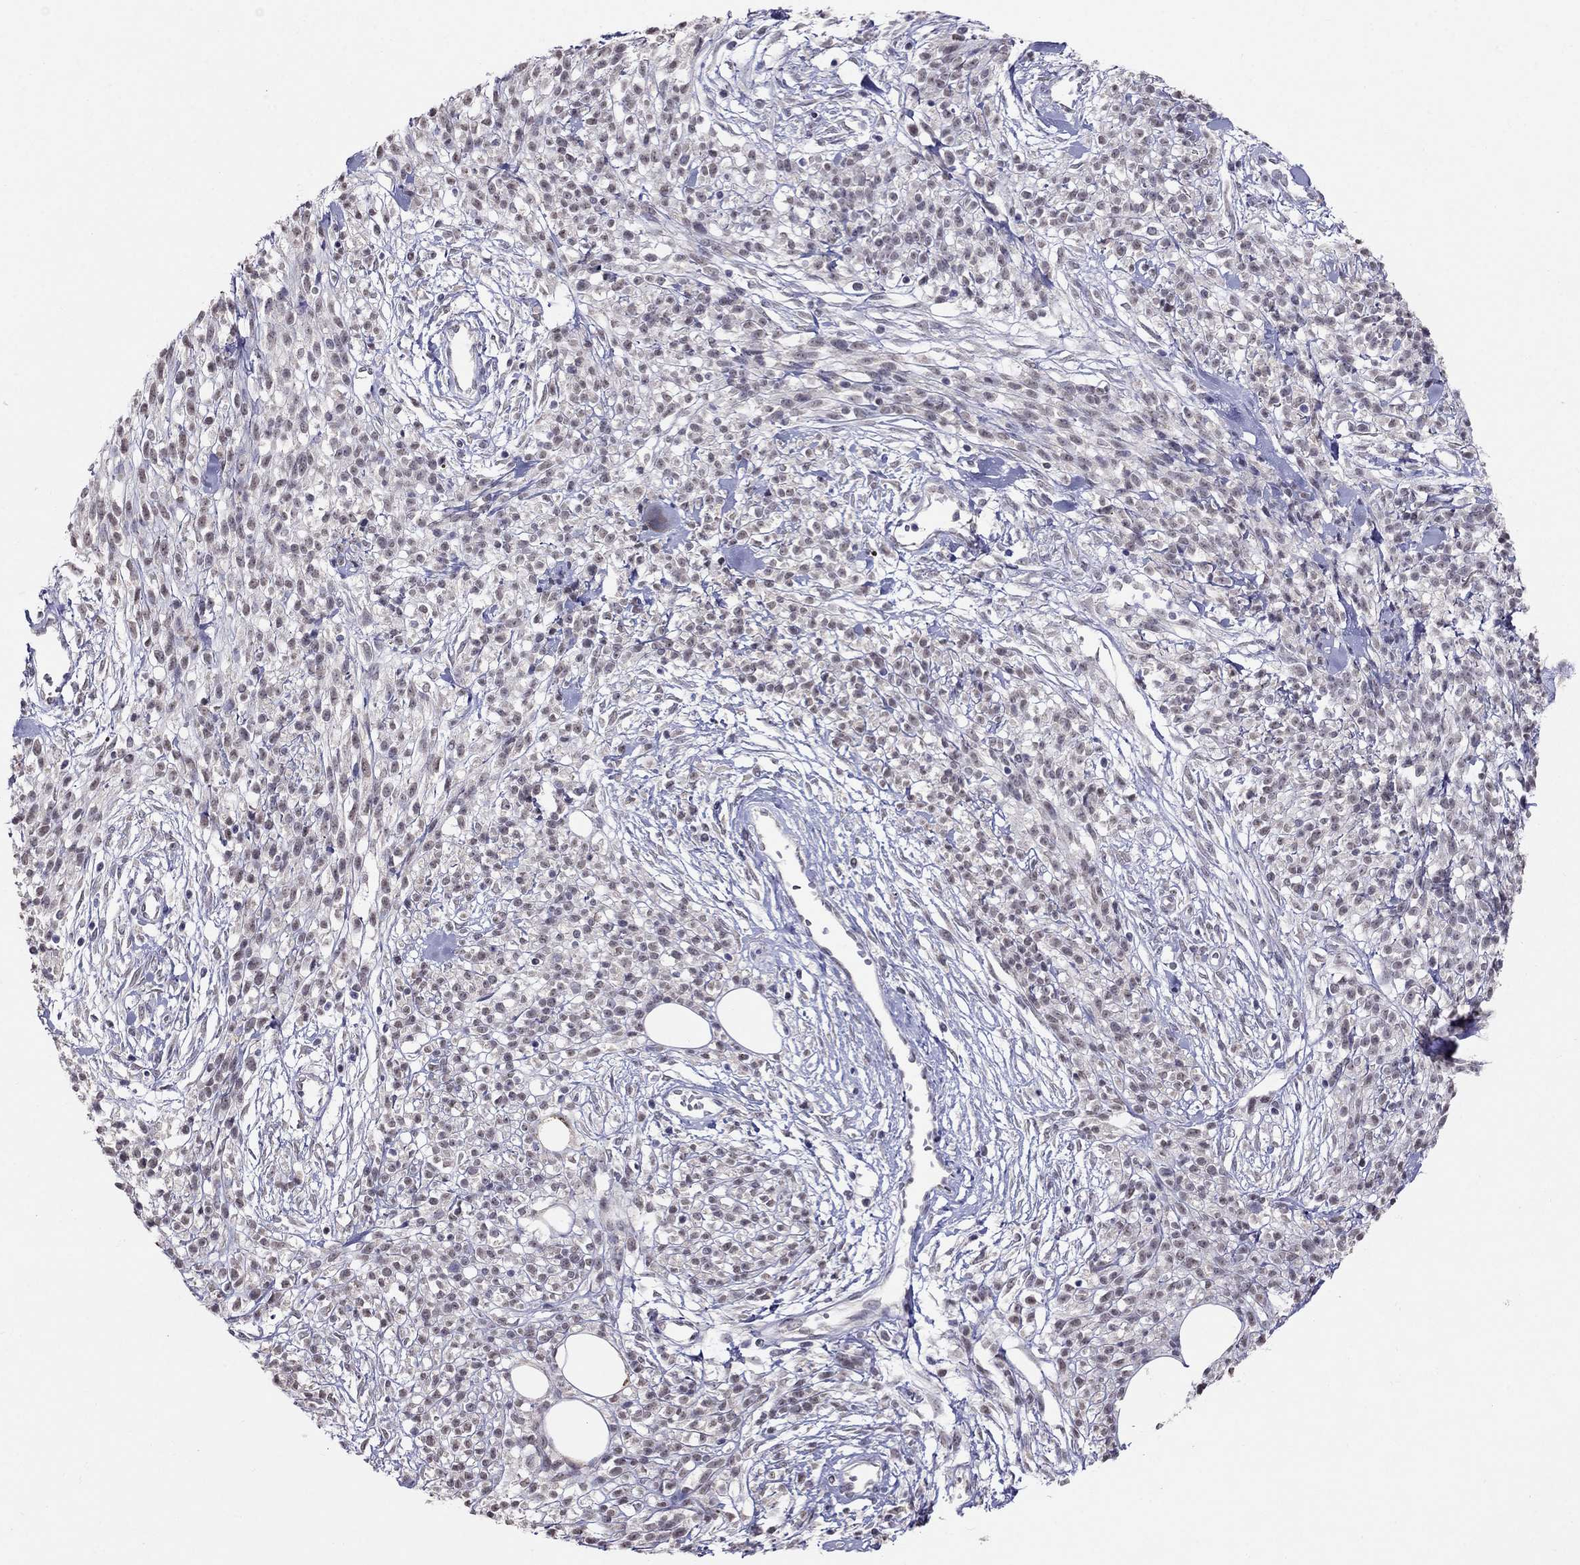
{"staining": {"intensity": "negative", "quantity": "none", "location": "none"}, "tissue": "melanoma", "cell_type": "Tumor cells", "image_type": "cancer", "snomed": [{"axis": "morphology", "description": "Malignant melanoma, NOS"}, {"axis": "topography", "description": "Skin"}, {"axis": "topography", "description": "Skin of trunk"}], "caption": "Immunohistochemistry (IHC) micrograph of neoplastic tissue: human malignant melanoma stained with DAB (3,3'-diaminobenzidine) displays no significant protein positivity in tumor cells. (DAB (3,3'-diaminobenzidine) immunohistochemistry visualized using brightfield microscopy, high magnification).", "gene": "MYO3B", "patient": {"sex": "male", "age": 74}}